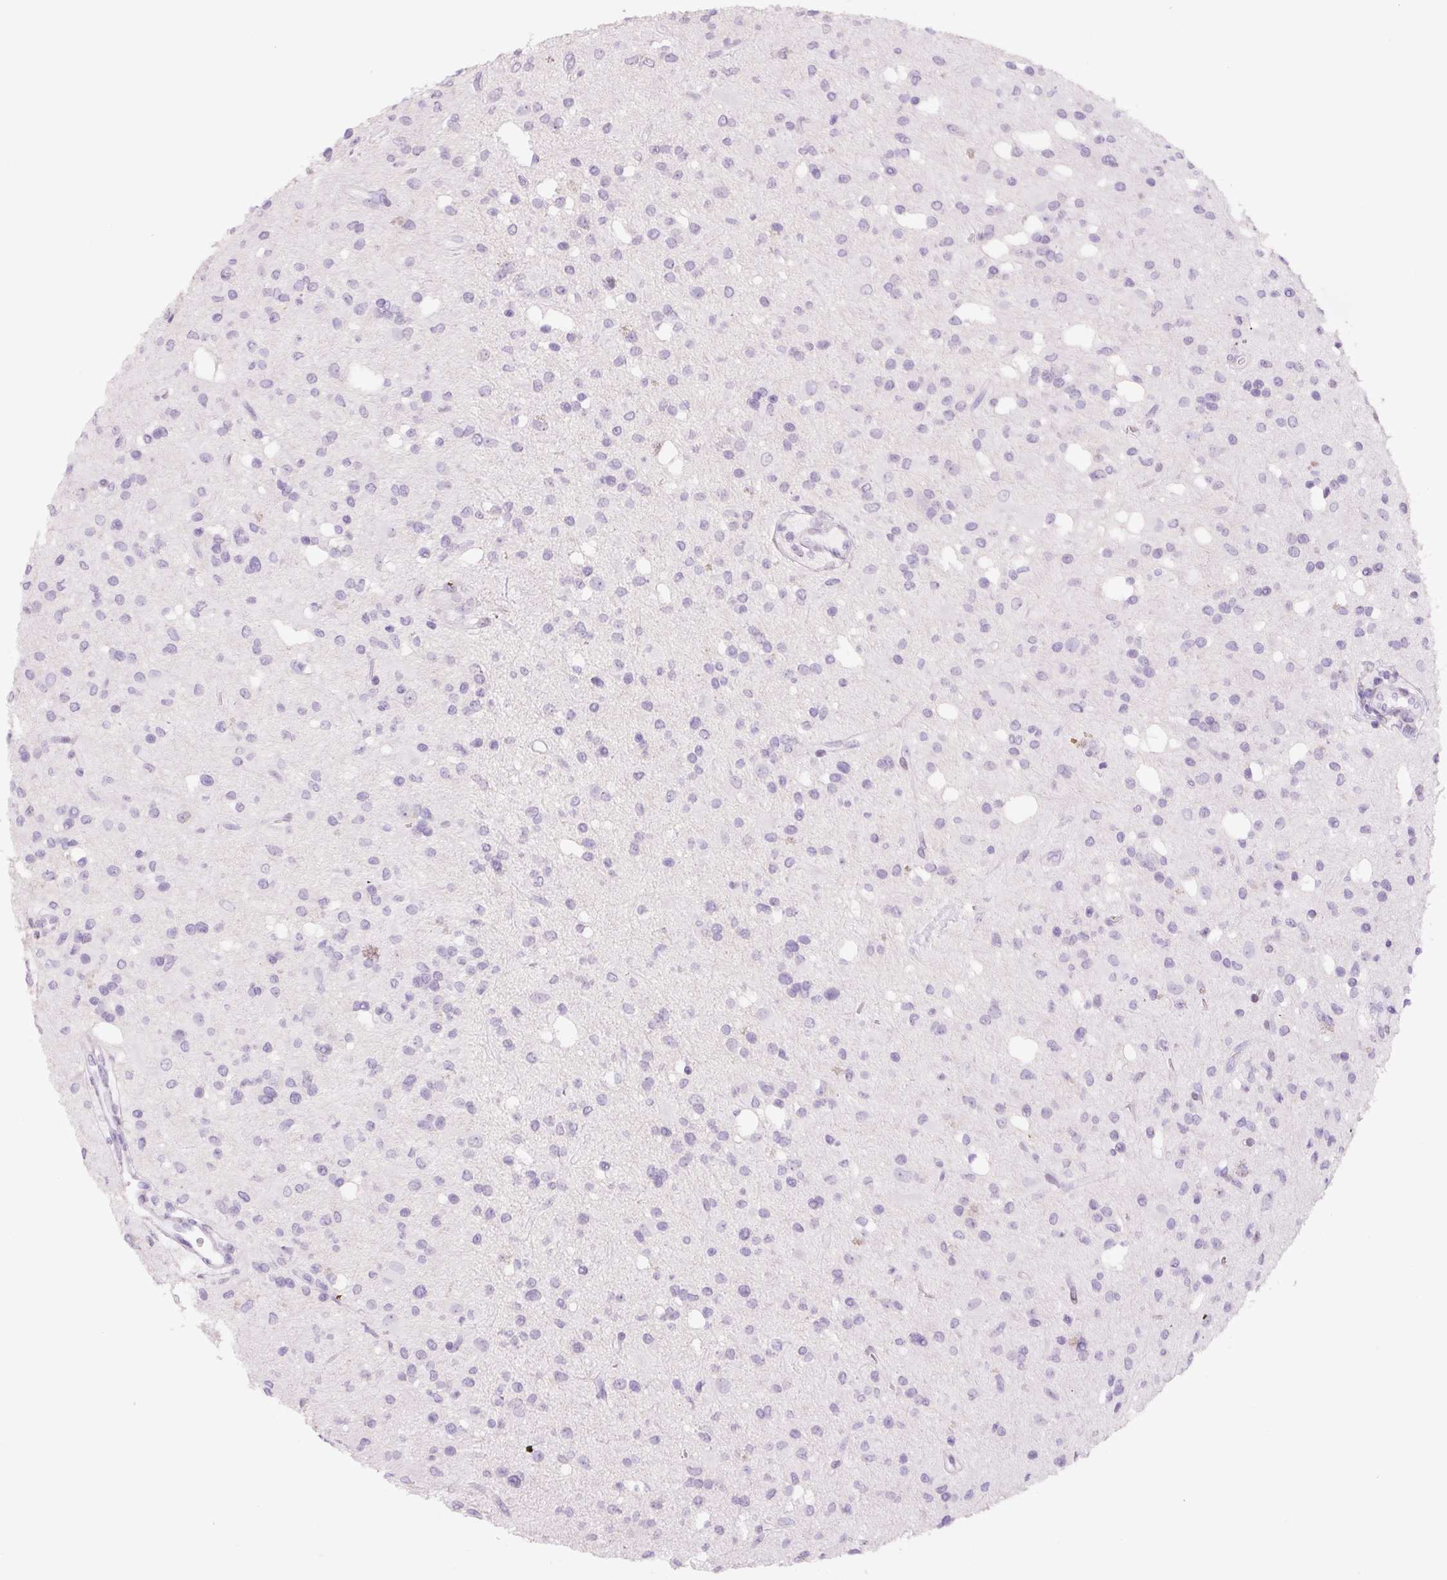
{"staining": {"intensity": "negative", "quantity": "none", "location": "none"}, "tissue": "glioma", "cell_type": "Tumor cells", "image_type": "cancer", "snomed": [{"axis": "morphology", "description": "Glioma, malignant, Low grade"}, {"axis": "topography", "description": "Brain"}], "caption": "Immunohistochemical staining of human glioma displays no significant positivity in tumor cells. (Stains: DAB immunohistochemistry (IHC) with hematoxylin counter stain, Microscopy: brightfield microscopy at high magnification).", "gene": "SIX1", "patient": {"sex": "female", "age": 33}}